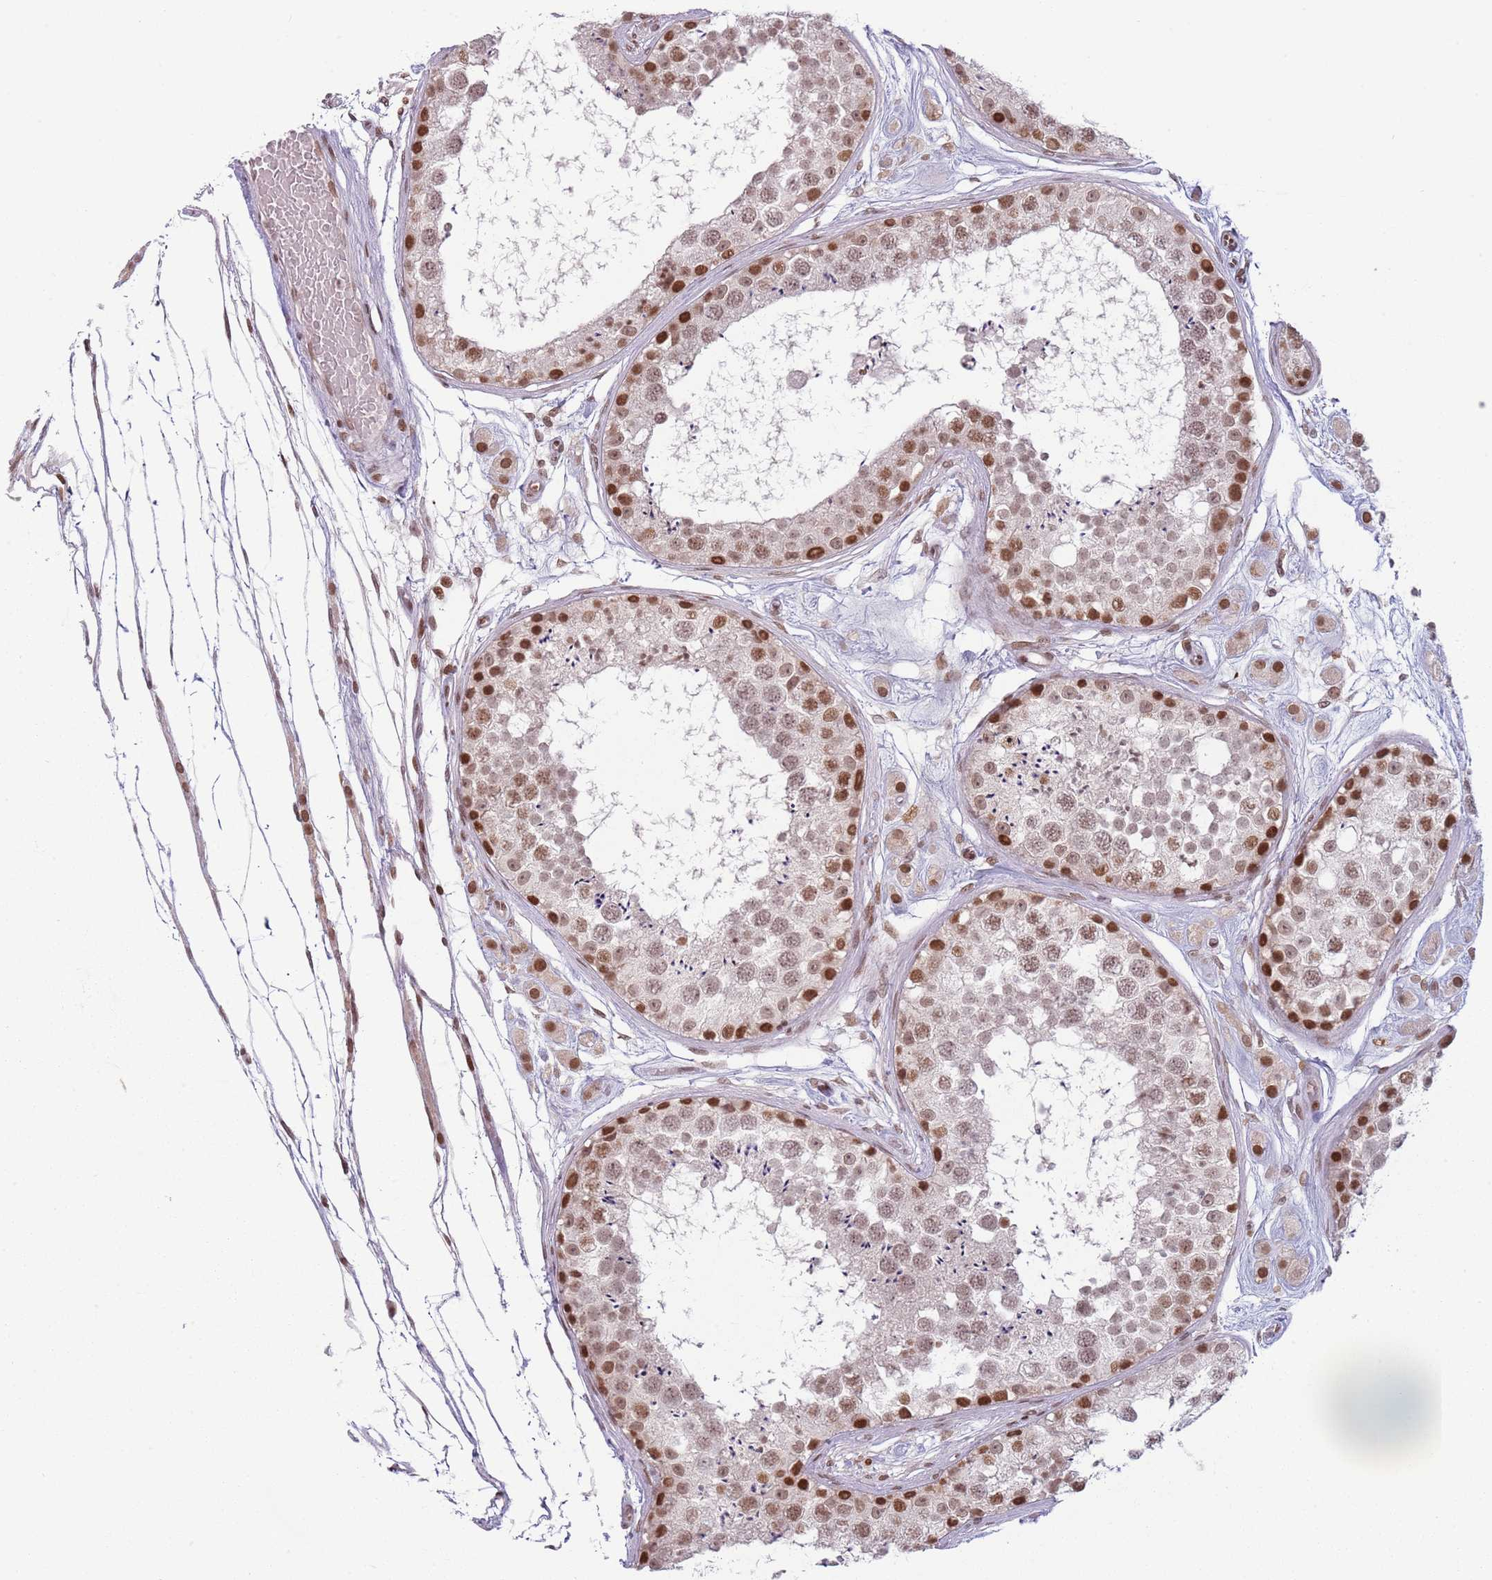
{"staining": {"intensity": "strong", "quantity": ">75%", "location": "nuclear"}, "tissue": "testis", "cell_type": "Cells in seminiferous ducts", "image_type": "normal", "snomed": [{"axis": "morphology", "description": "Normal tissue, NOS"}, {"axis": "topography", "description": "Testis"}], "caption": "A brown stain highlights strong nuclear staining of a protein in cells in seminiferous ducts of normal testis. (DAB IHC, brown staining for protein, blue staining for nuclei).", "gene": "SH3RF3", "patient": {"sex": "male", "age": 25}}